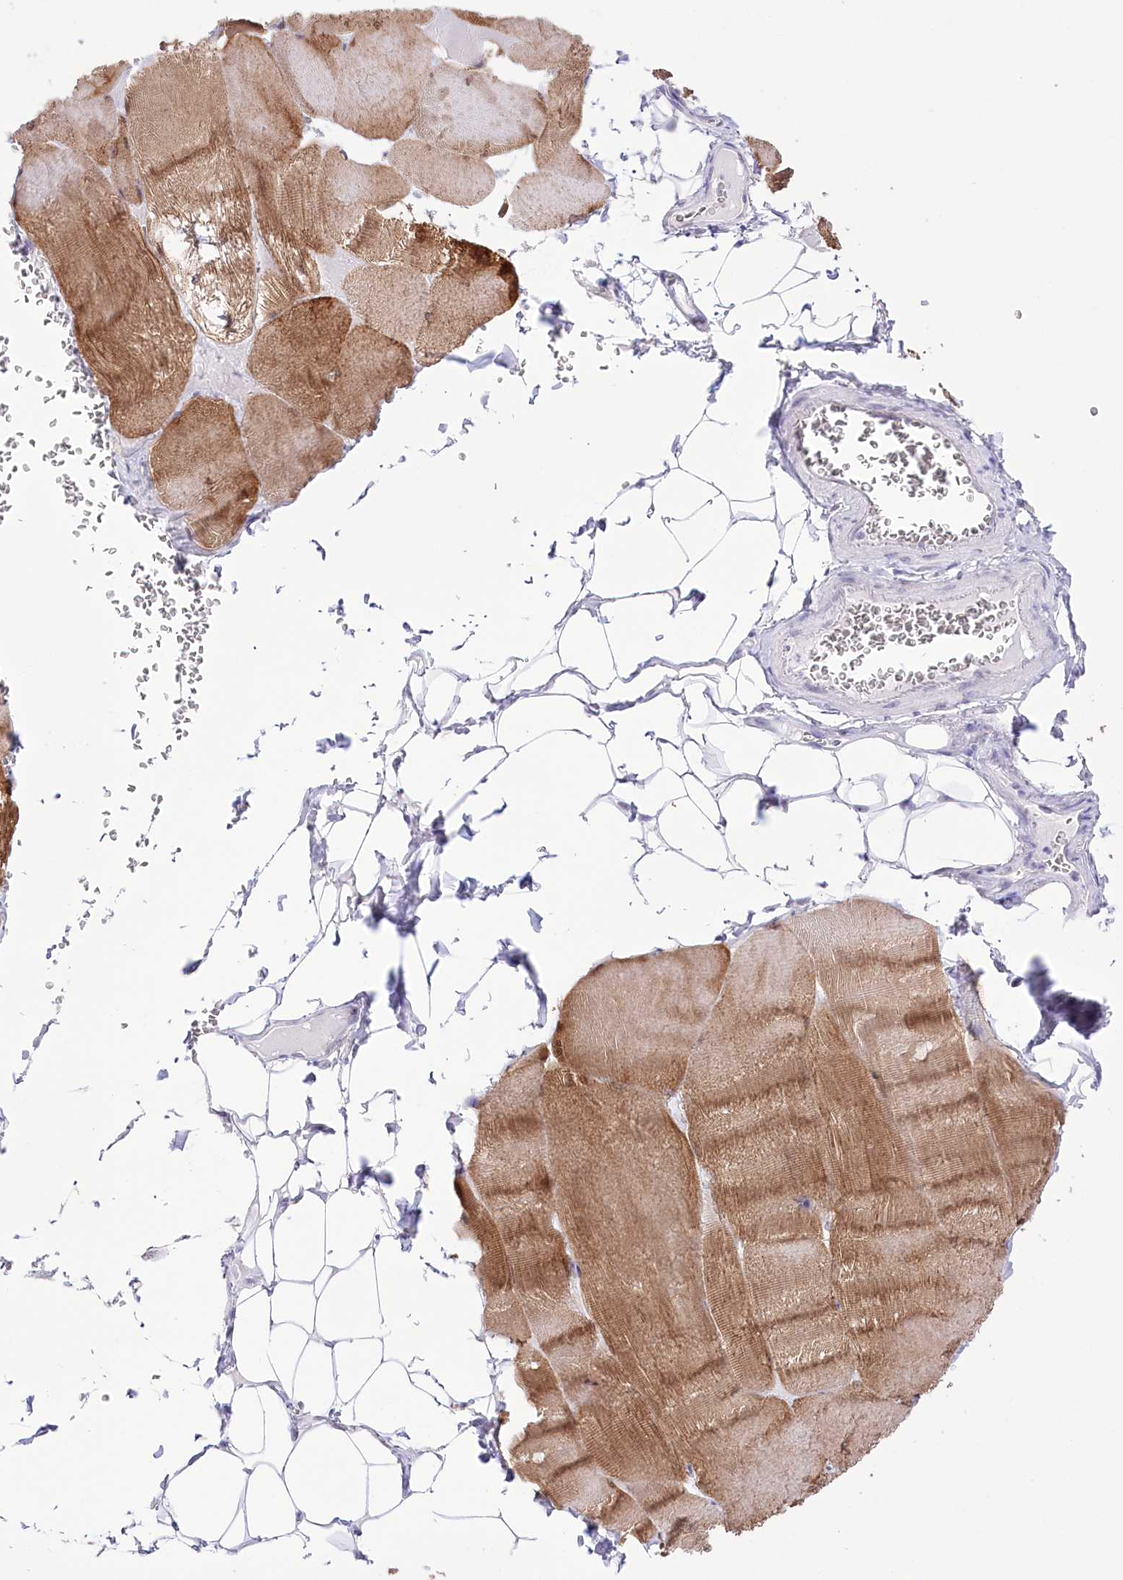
{"staining": {"intensity": "moderate", "quantity": "25%-75%", "location": "cytoplasmic/membranous"}, "tissue": "skeletal muscle", "cell_type": "Myocytes", "image_type": "normal", "snomed": [{"axis": "morphology", "description": "Normal tissue, NOS"}, {"axis": "morphology", "description": "Basal cell carcinoma"}, {"axis": "topography", "description": "Skeletal muscle"}], "caption": "This photomicrograph reveals immunohistochemistry staining of unremarkable skeletal muscle, with medium moderate cytoplasmic/membranous expression in about 25%-75% of myocytes.", "gene": "SLC39A10", "patient": {"sex": "female", "age": 64}}